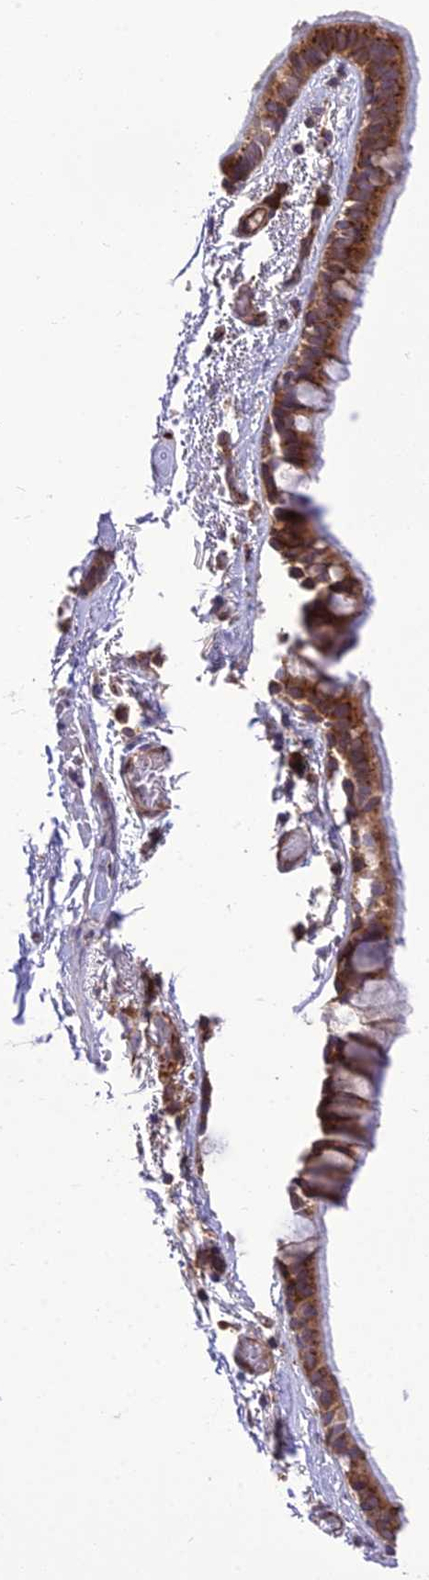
{"staining": {"intensity": "moderate", "quantity": ">75%", "location": "cytoplasmic/membranous"}, "tissue": "bronchus", "cell_type": "Respiratory epithelial cells", "image_type": "normal", "snomed": [{"axis": "morphology", "description": "Normal tissue, NOS"}, {"axis": "topography", "description": "Cartilage tissue"}], "caption": "A brown stain shows moderate cytoplasmic/membranous expression of a protein in respiratory epithelial cells of unremarkable bronchus. (IHC, brightfield microscopy, high magnification).", "gene": "DHCR7", "patient": {"sex": "male", "age": 63}}